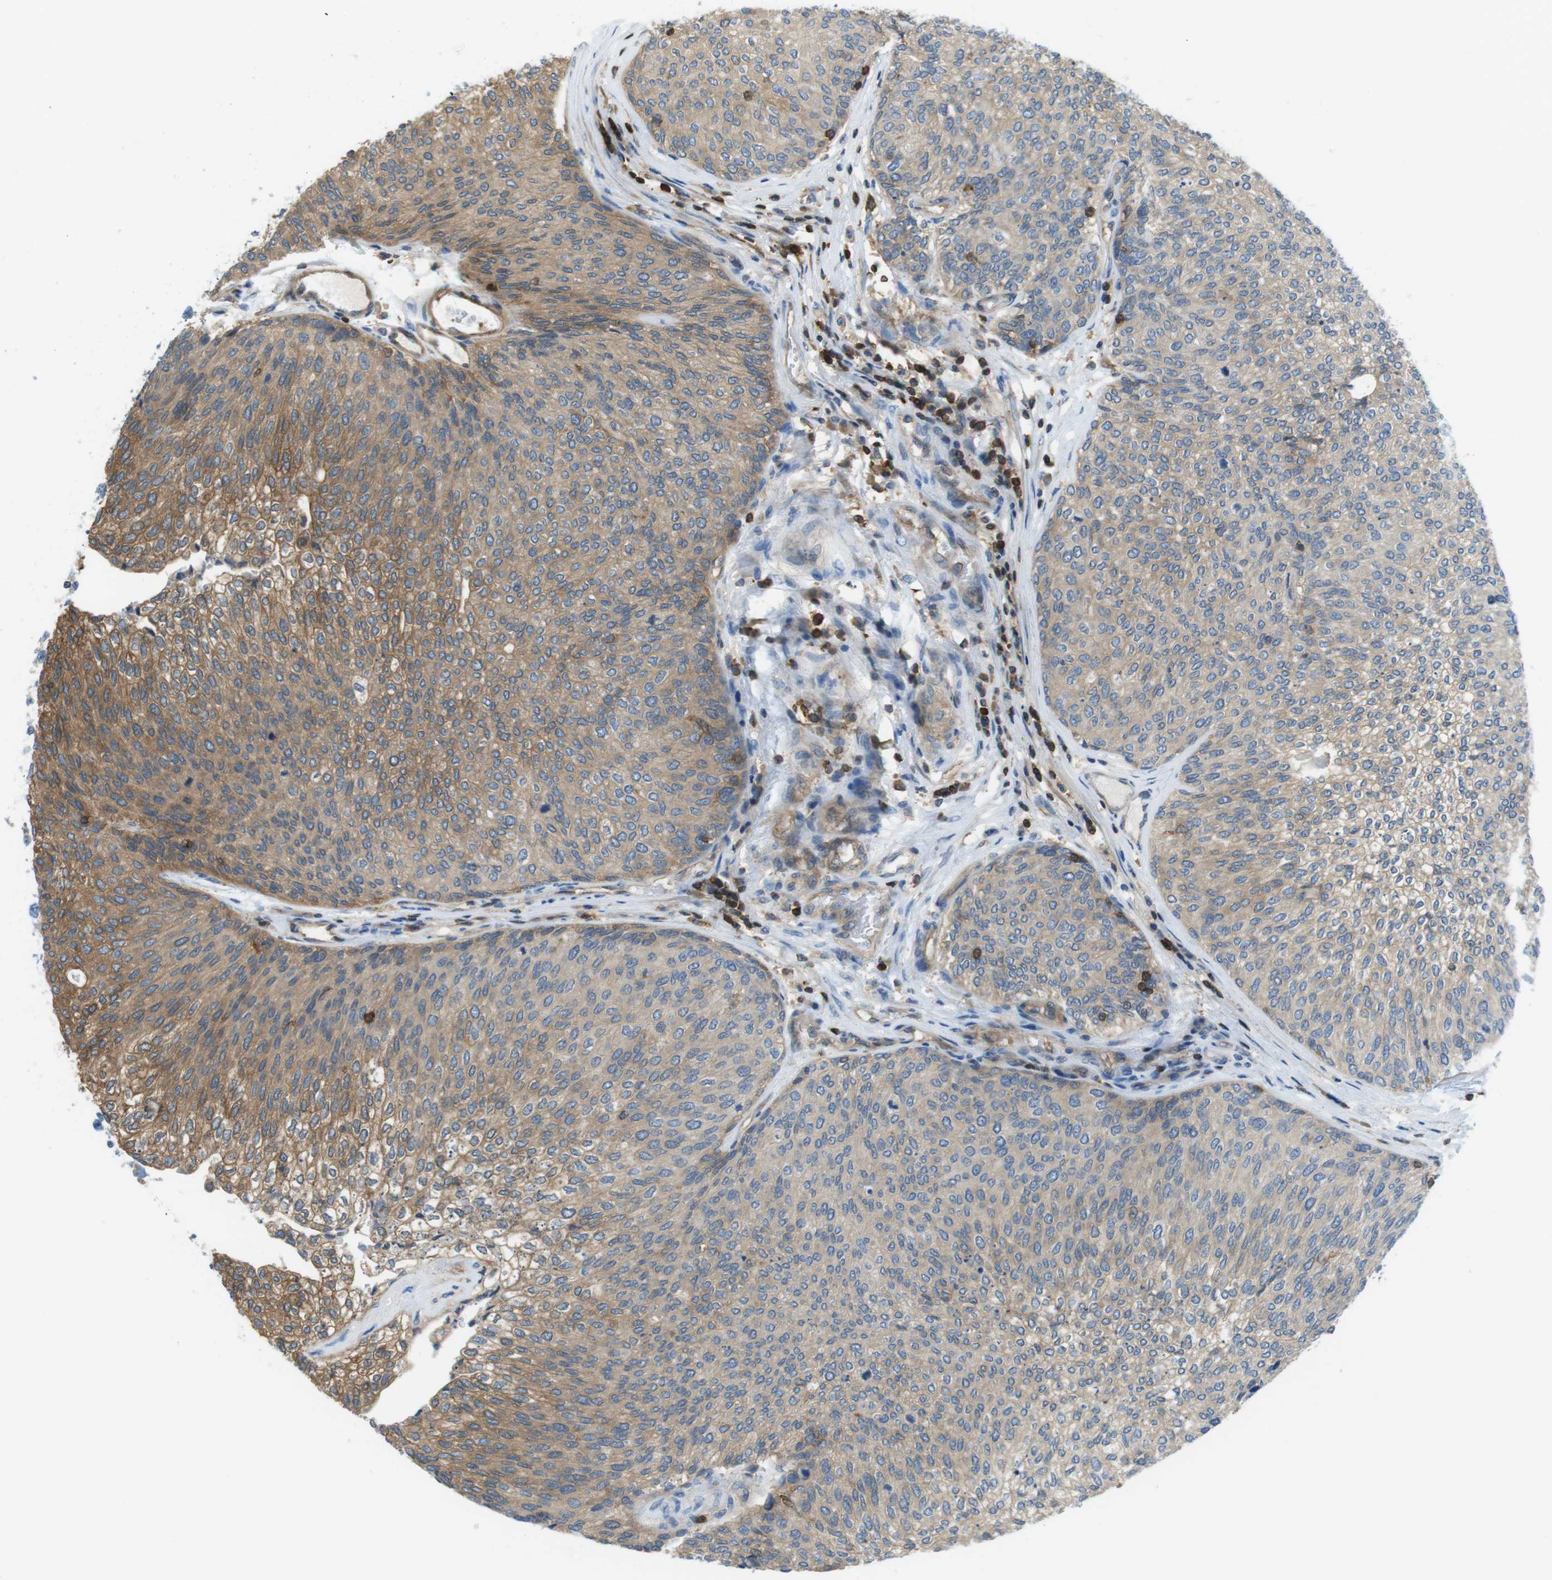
{"staining": {"intensity": "moderate", "quantity": "25%-75%", "location": "cytoplasmic/membranous"}, "tissue": "urothelial cancer", "cell_type": "Tumor cells", "image_type": "cancer", "snomed": [{"axis": "morphology", "description": "Urothelial carcinoma, Low grade"}, {"axis": "topography", "description": "Urinary bladder"}], "caption": "The histopathology image exhibits staining of low-grade urothelial carcinoma, revealing moderate cytoplasmic/membranous protein expression (brown color) within tumor cells.", "gene": "TES", "patient": {"sex": "female", "age": 79}}